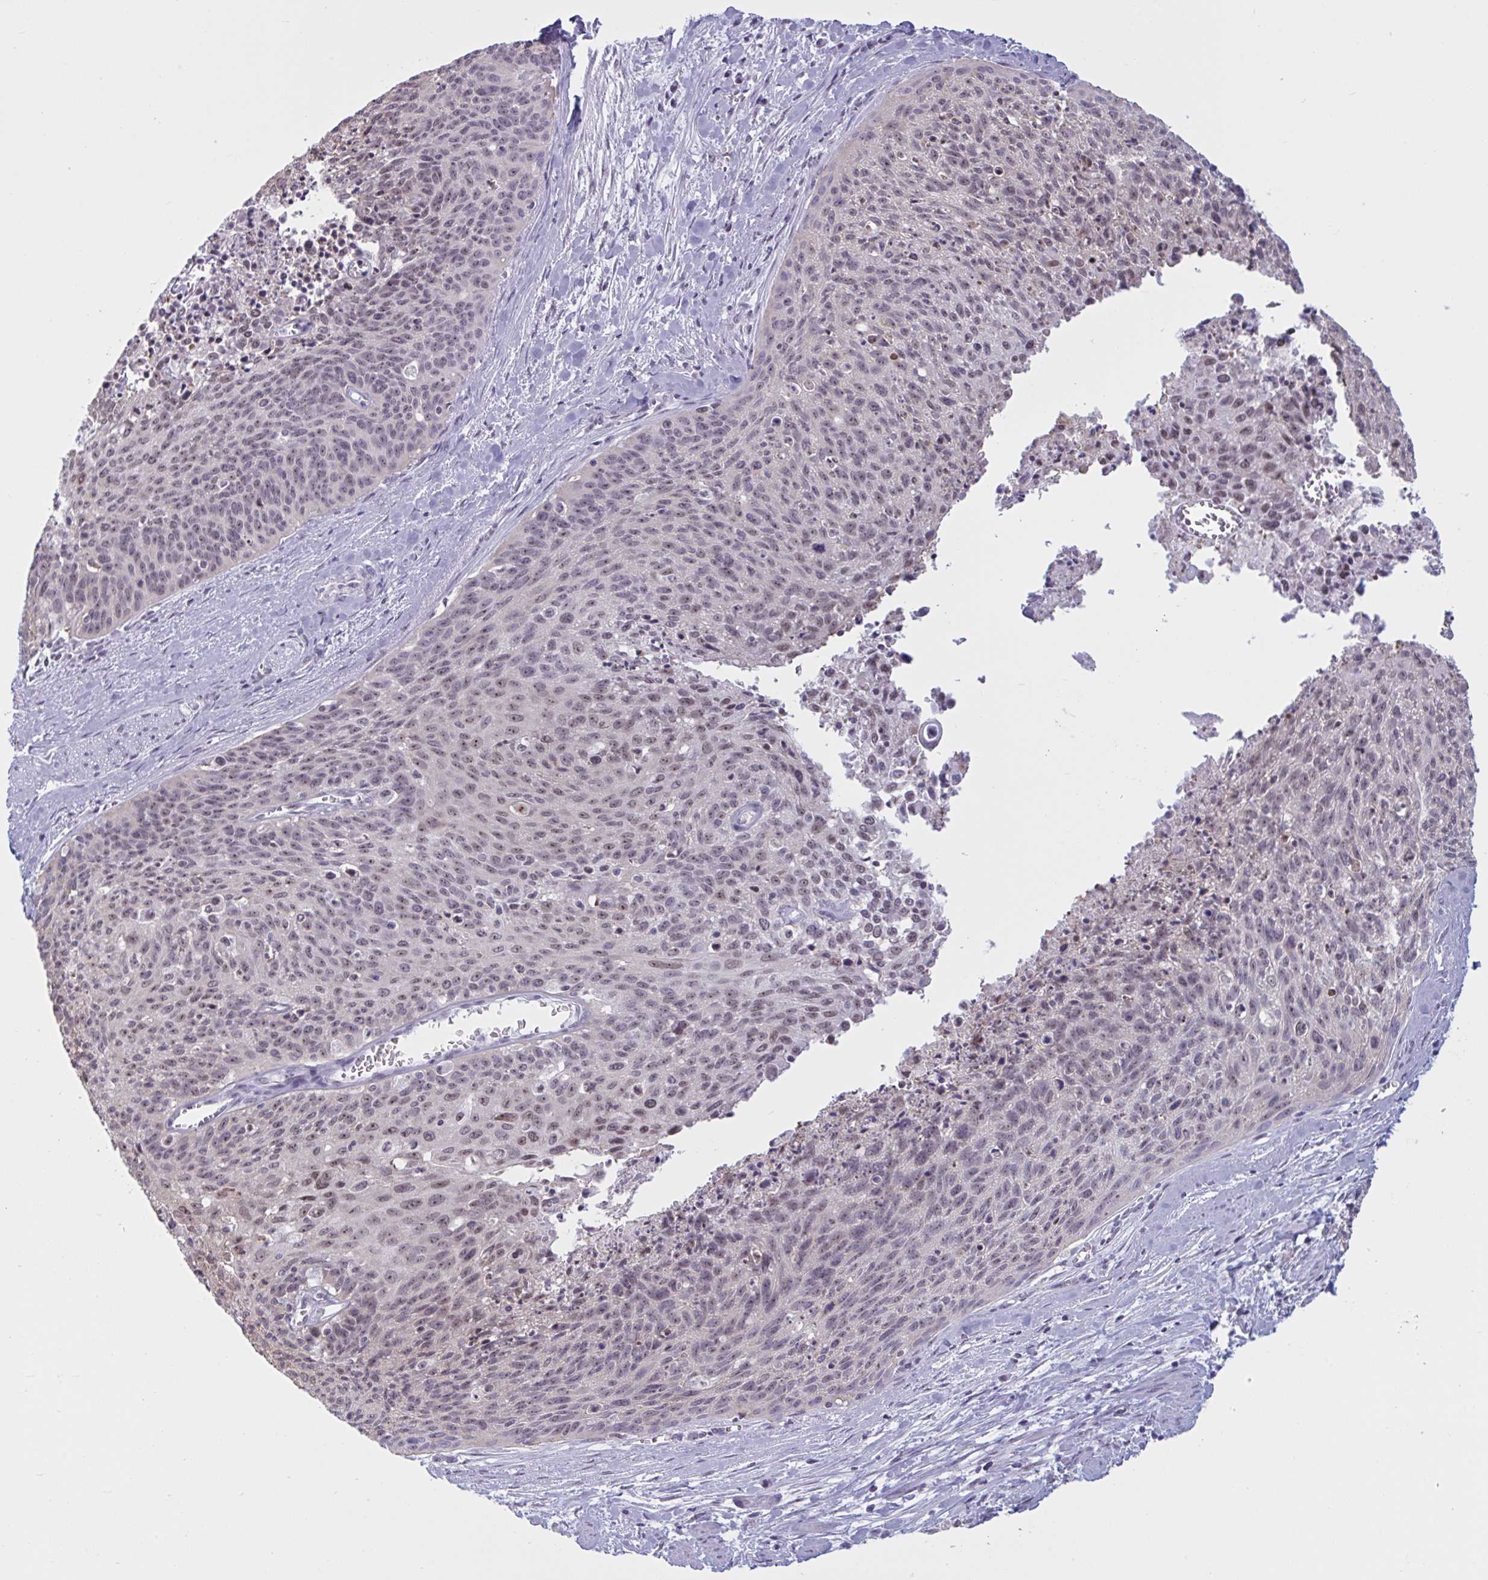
{"staining": {"intensity": "weak", "quantity": ">75%", "location": "nuclear"}, "tissue": "cervical cancer", "cell_type": "Tumor cells", "image_type": "cancer", "snomed": [{"axis": "morphology", "description": "Squamous cell carcinoma, NOS"}, {"axis": "topography", "description": "Cervix"}], "caption": "This is a micrograph of immunohistochemistry staining of cervical squamous cell carcinoma, which shows weak staining in the nuclear of tumor cells.", "gene": "TGM6", "patient": {"sex": "female", "age": 55}}